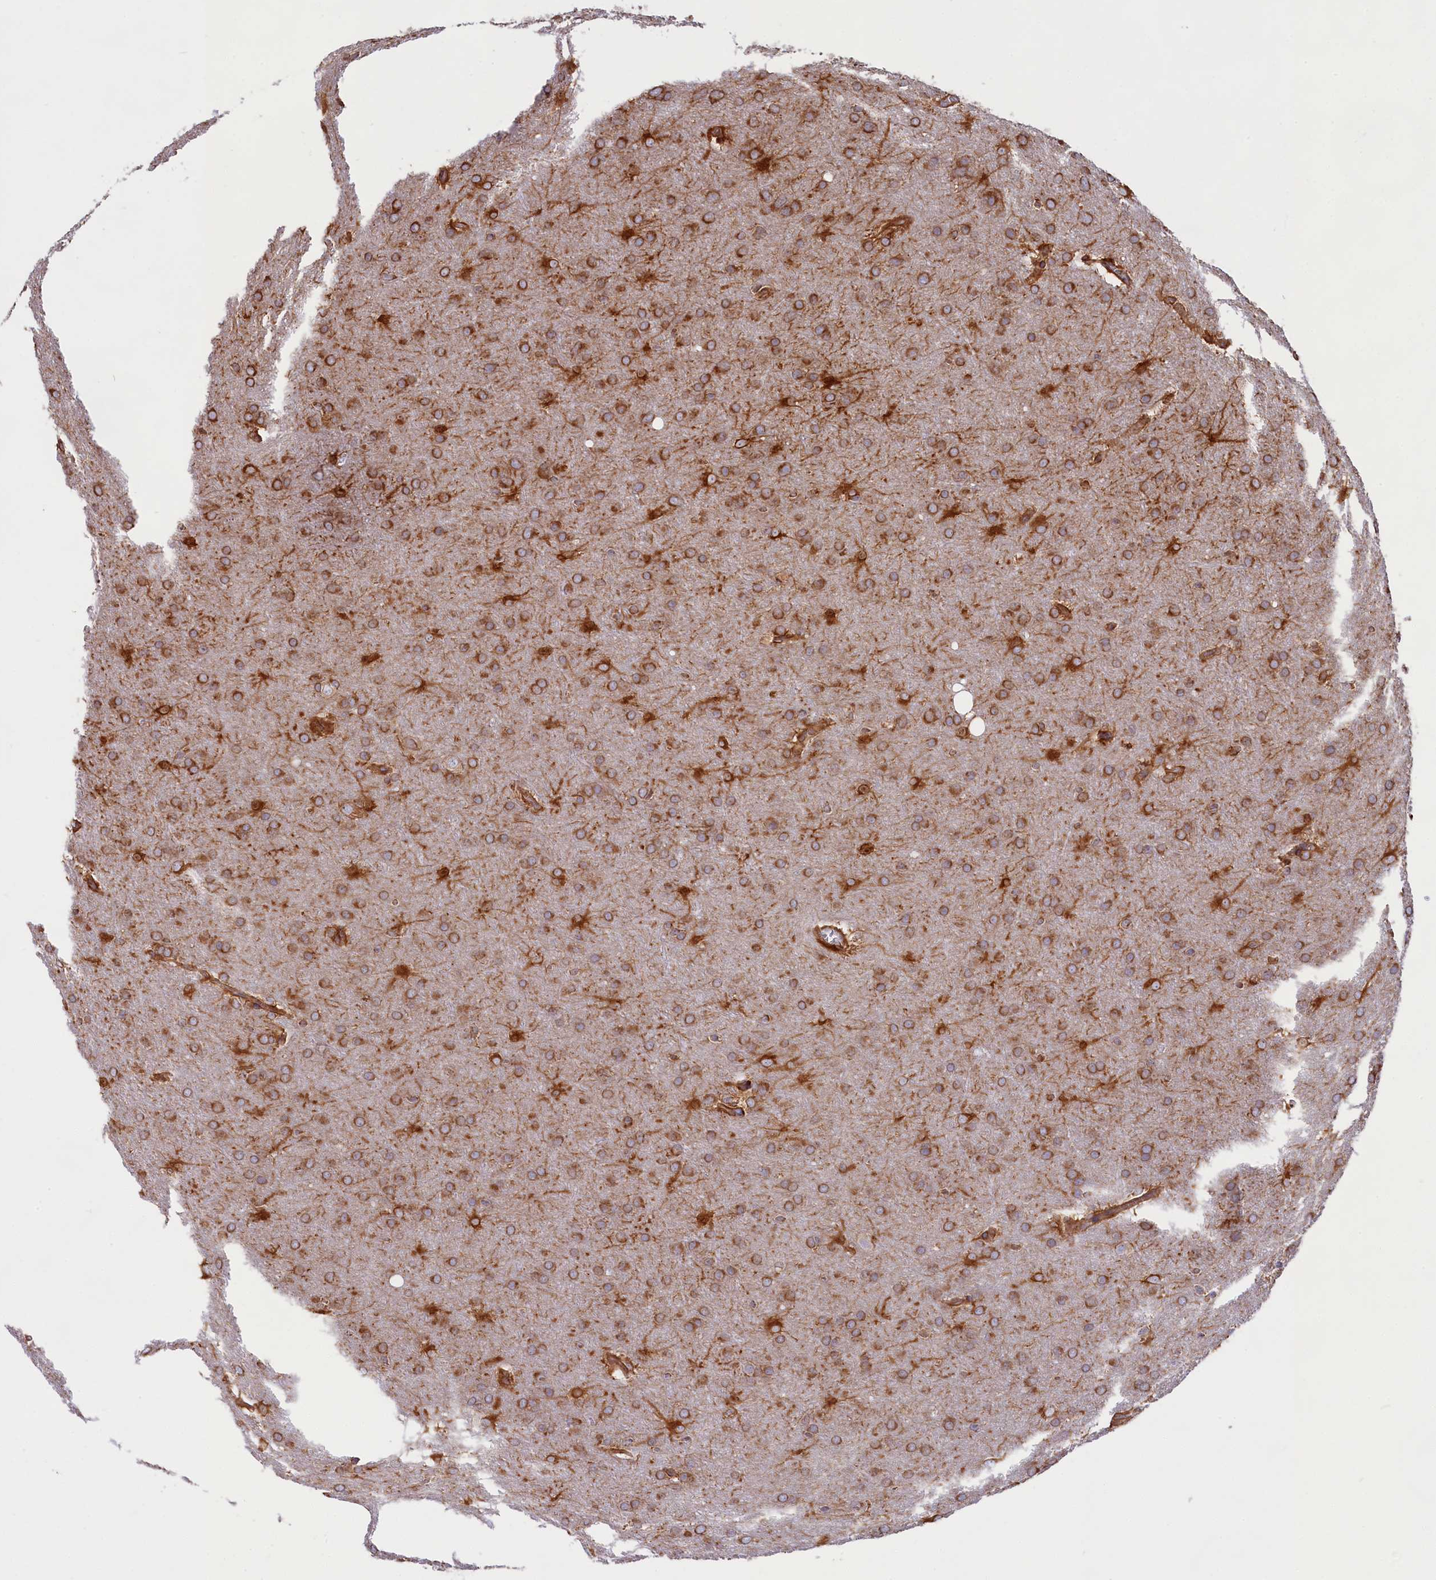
{"staining": {"intensity": "strong", "quantity": ">75%", "location": "cytoplasmic/membranous"}, "tissue": "glioma", "cell_type": "Tumor cells", "image_type": "cancer", "snomed": [{"axis": "morphology", "description": "Glioma, malignant, Low grade"}, {"axis": "topography", "description": "Brain"}], "caption": "Strong cytoplasmic/membranous positivity for a protein is identified in about >75% of tumor cells of low-grade glioma (malignant) using IHC.", "gene": "GYS1", "patient": {"sex": "female", "age": 32}}